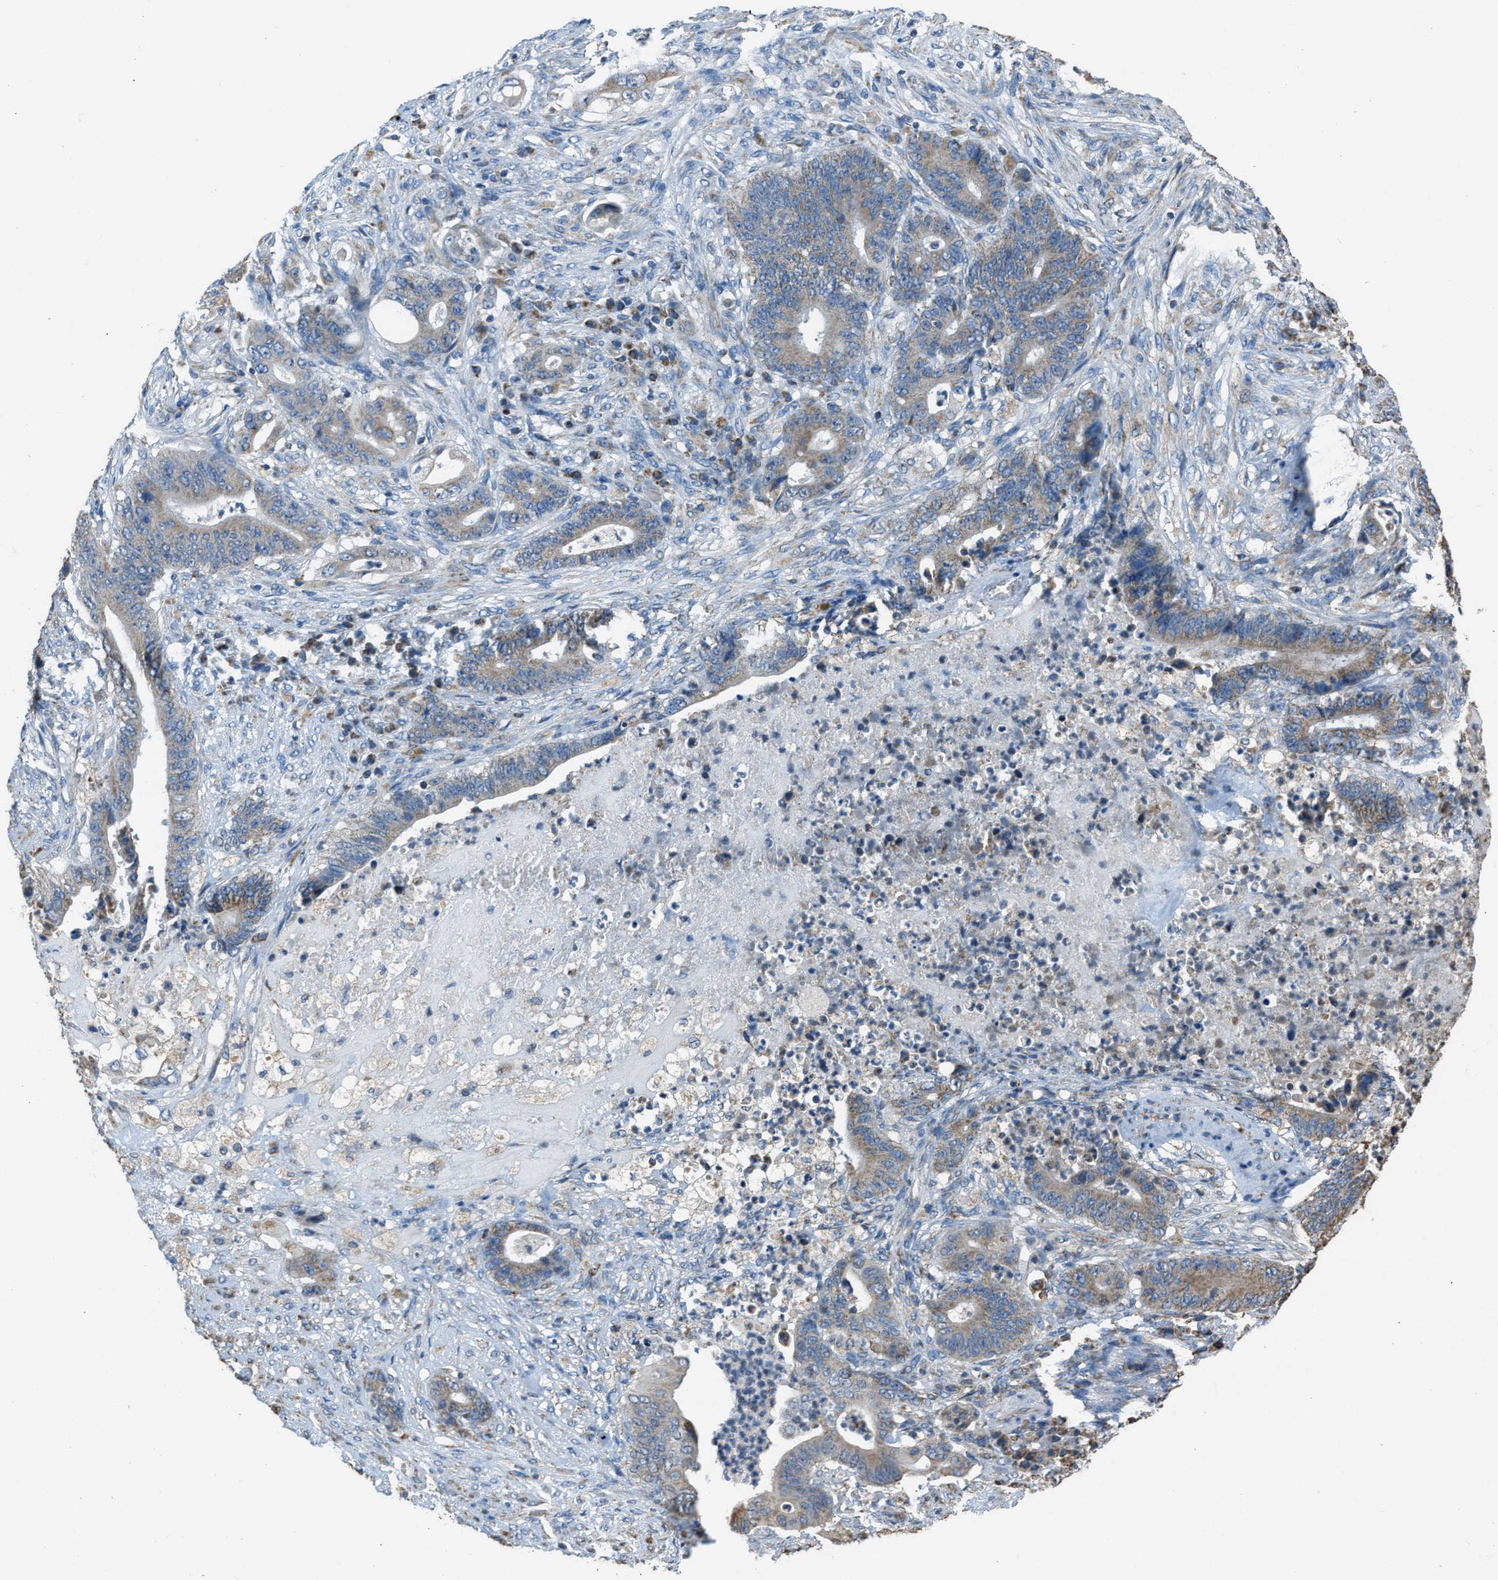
{"staining": {"intensity": "moderate", "quantity": ">75%", "location": "cytoplasmic/membranous"}, "tissue": "stomach cancer", "cell_type": "Tumor cells", "image_type": "cancer", "snomed": [{"axis": "morphology", "description": "Adenocarcinoma, NOS"}, {"axis": "topography", "description": "Stomach"}], "caption": "A medium amount of moderate cytoplasmic/membranous expression is seen in approximately >75% of tumor cells in stomach cancer tissue.", "gene": "SLC25A11", "patient": {"sex": "female", "age": 73}}